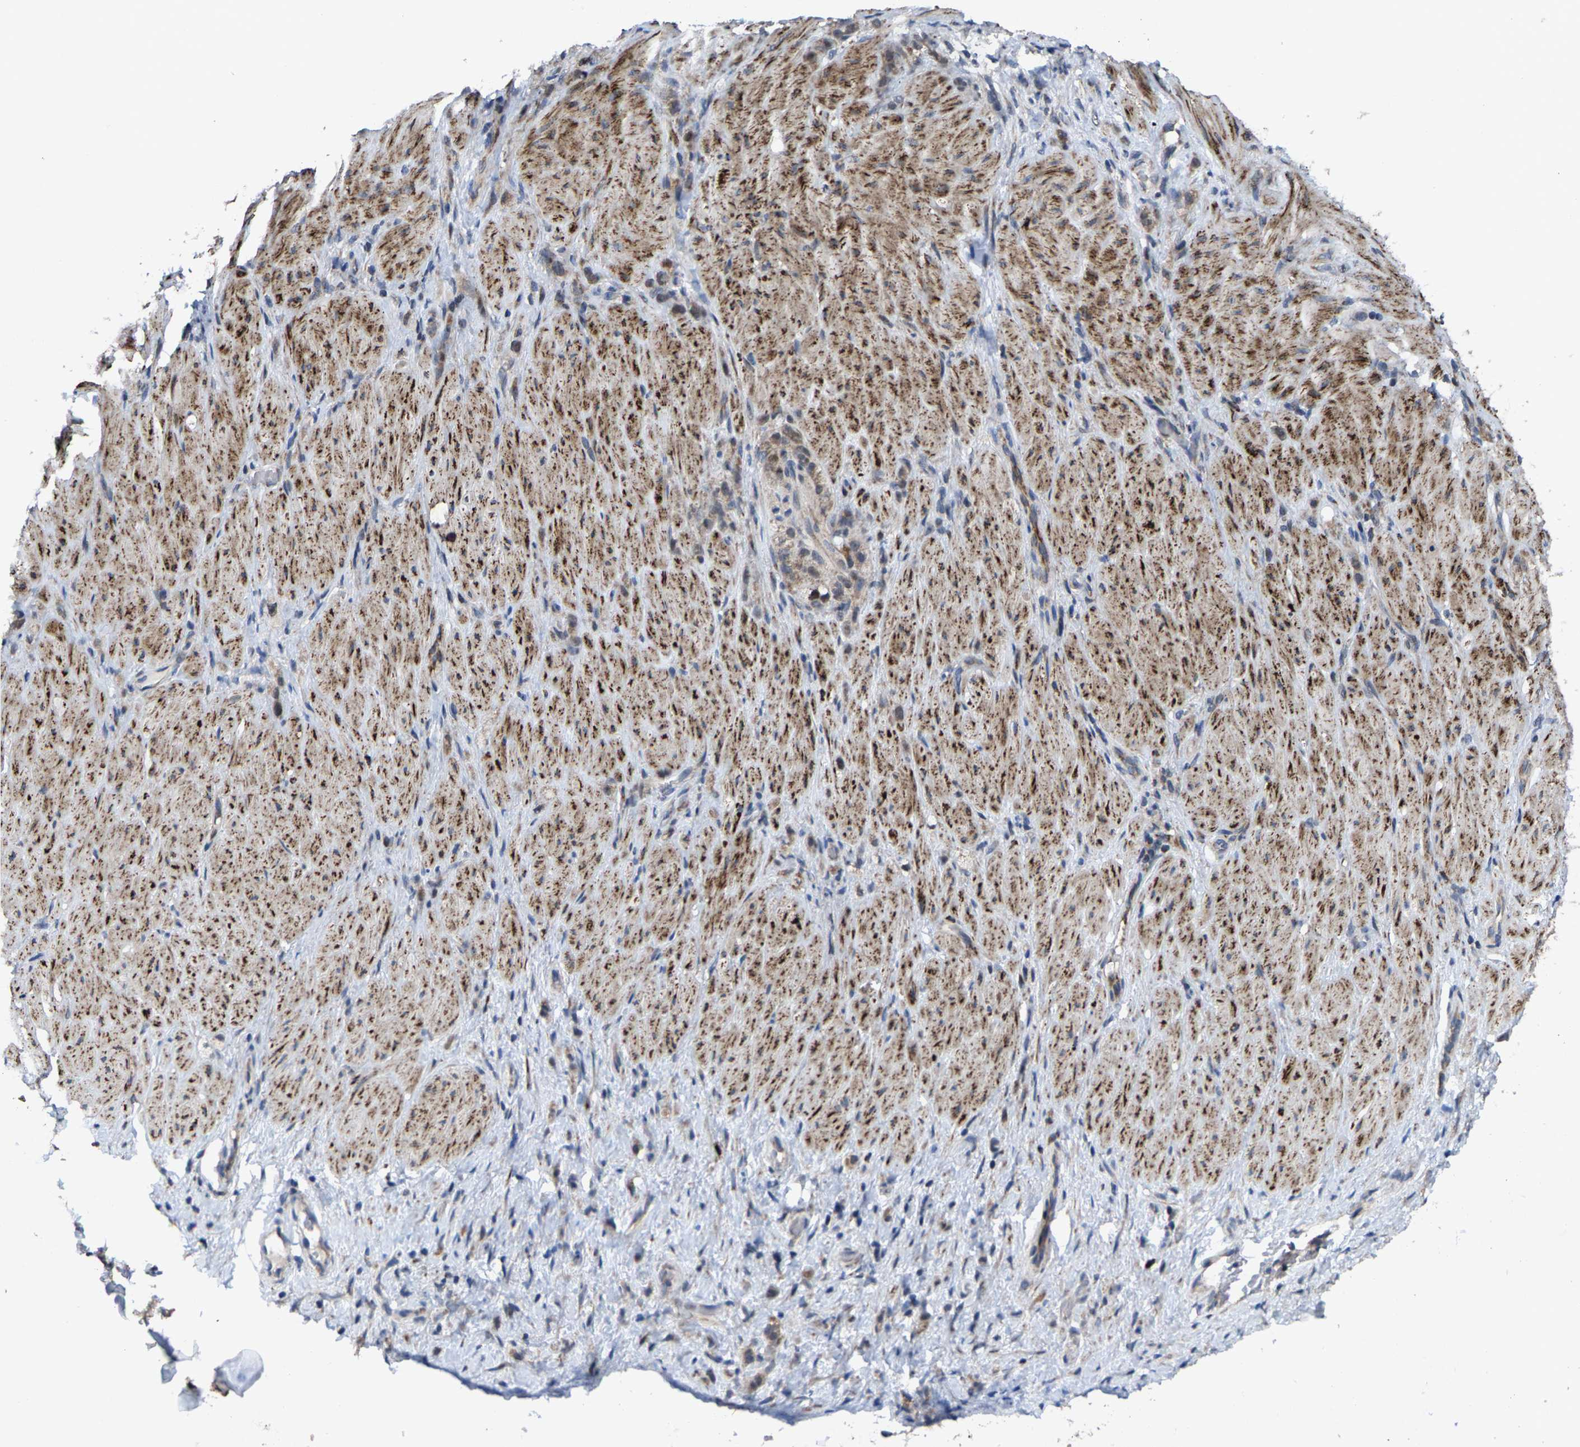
{"staining": {"intensity": "weak", "quantity": "<25%", "location": "cytoplasmic/membranous"}, "tissue": "stomach cancer", "cell_type": "Tumor cells", "image_type": "cancer", "snomed": [{"axis": "morphology", "description": "Normal tissue, NOS"}, {"axis": "morphology", "description": "Adenocarcinoma, NOS"}, {"axis": "topography", "description": "Stomach"}], "caption": "This is an immunohistochemistry (IHC) photomicrograph of stomach cancer (adenocarcinoma). There is no positivity in tumor cells.", "gene": "TDRKH", "patient": {"sex": "male", "age": 82}}